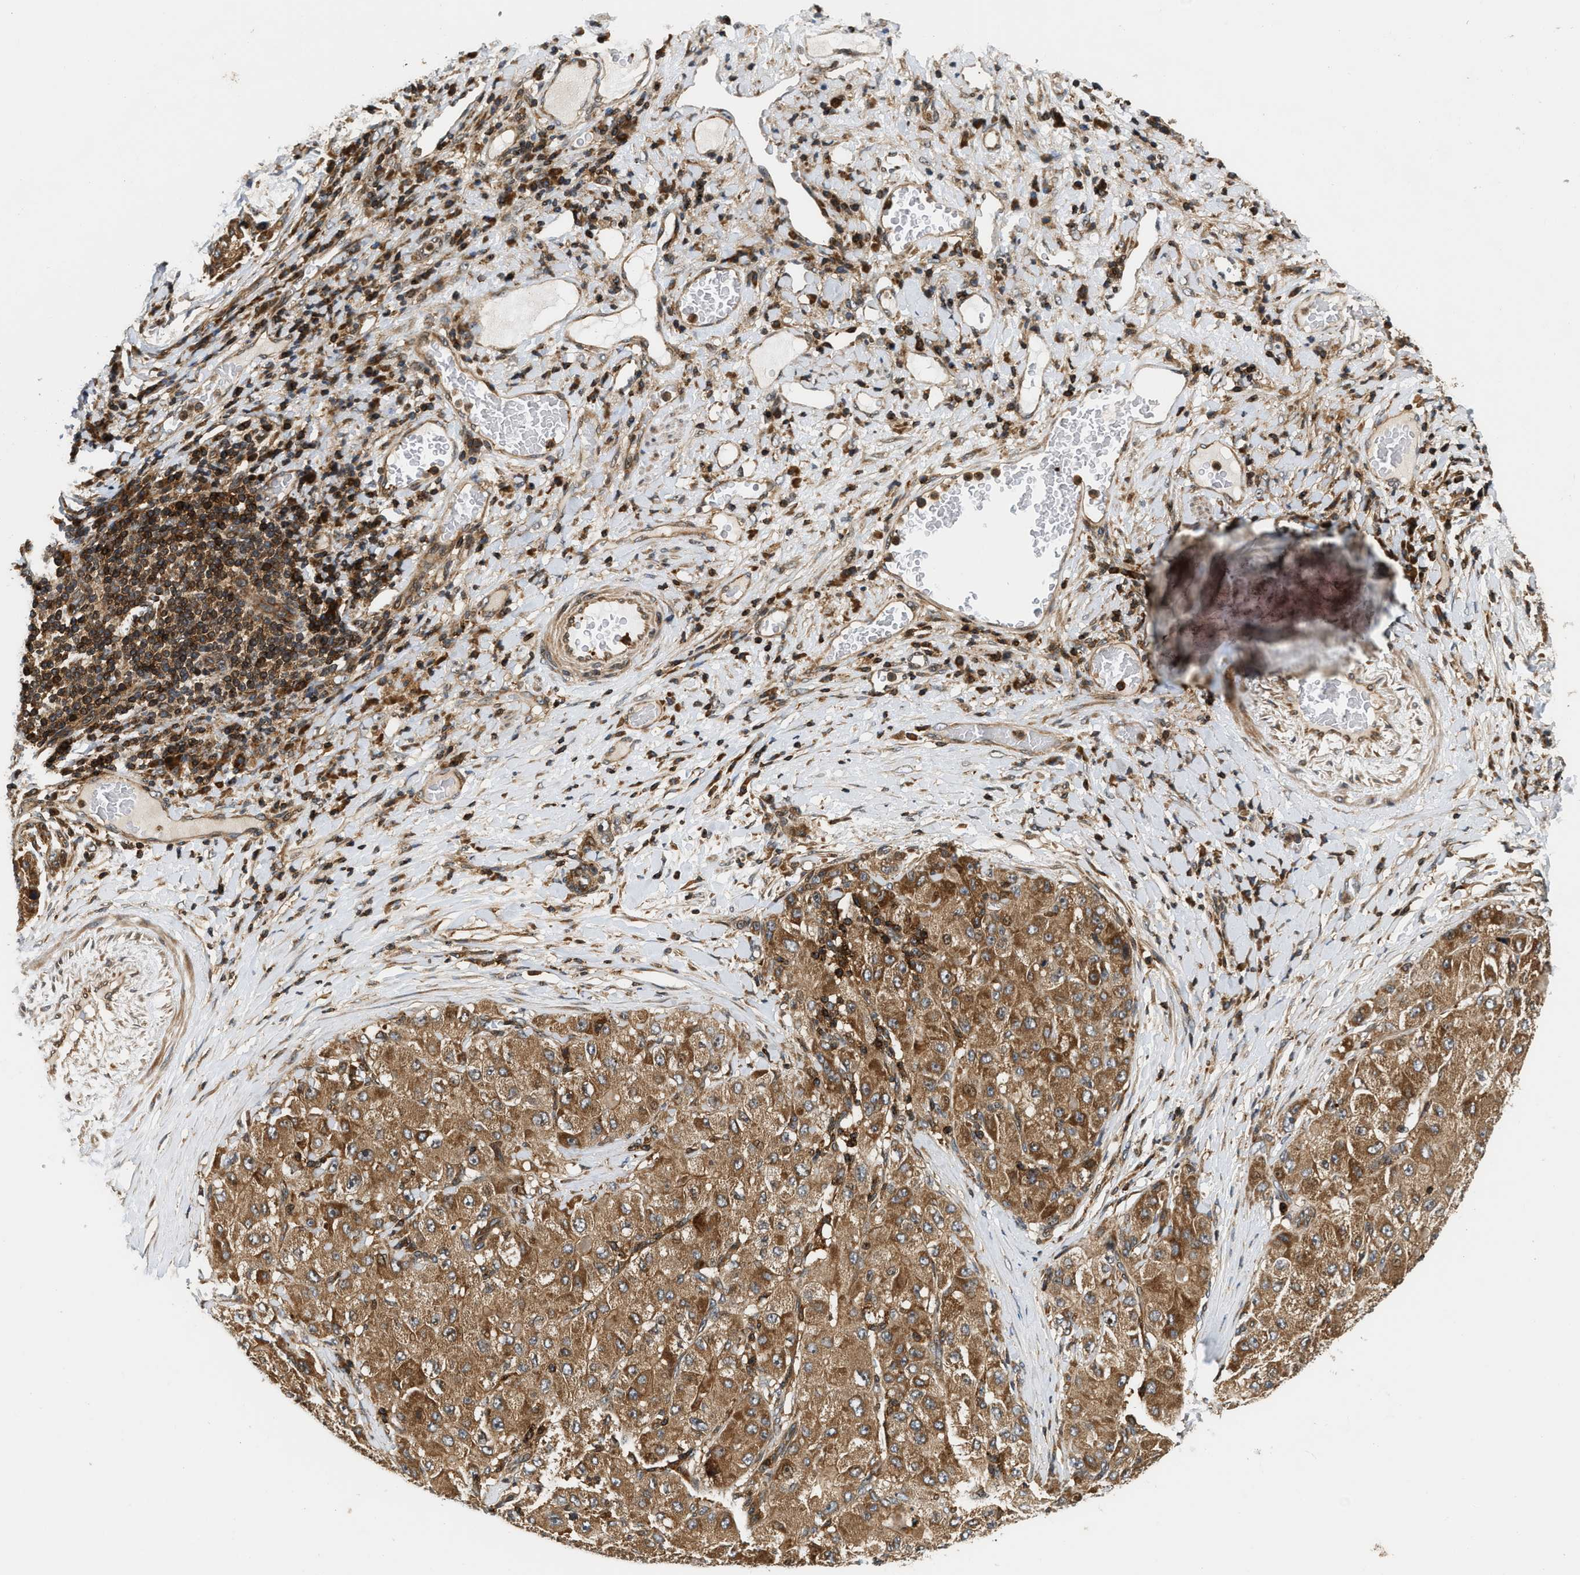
{"staining": {"intensity": "moderate", "quantity": ">75%", "location": "cytoplasmic/membranous"}, "tissue": "liver cancer", "cell_type": "Tumor cells", "image_type": "cancer", "snomed": [{"axis": "morphology", "description": "Cholangiocarcinoma"}, {"axis": "topography", "description": "Liver"}], "caption": "A medium amount of moderate cytoplasmic/membranous positivity is present in about >75% of tumor cells in liver cancer tissue.", "gene": "SNX5", "patient": {"sex": "male", "age": 50}}